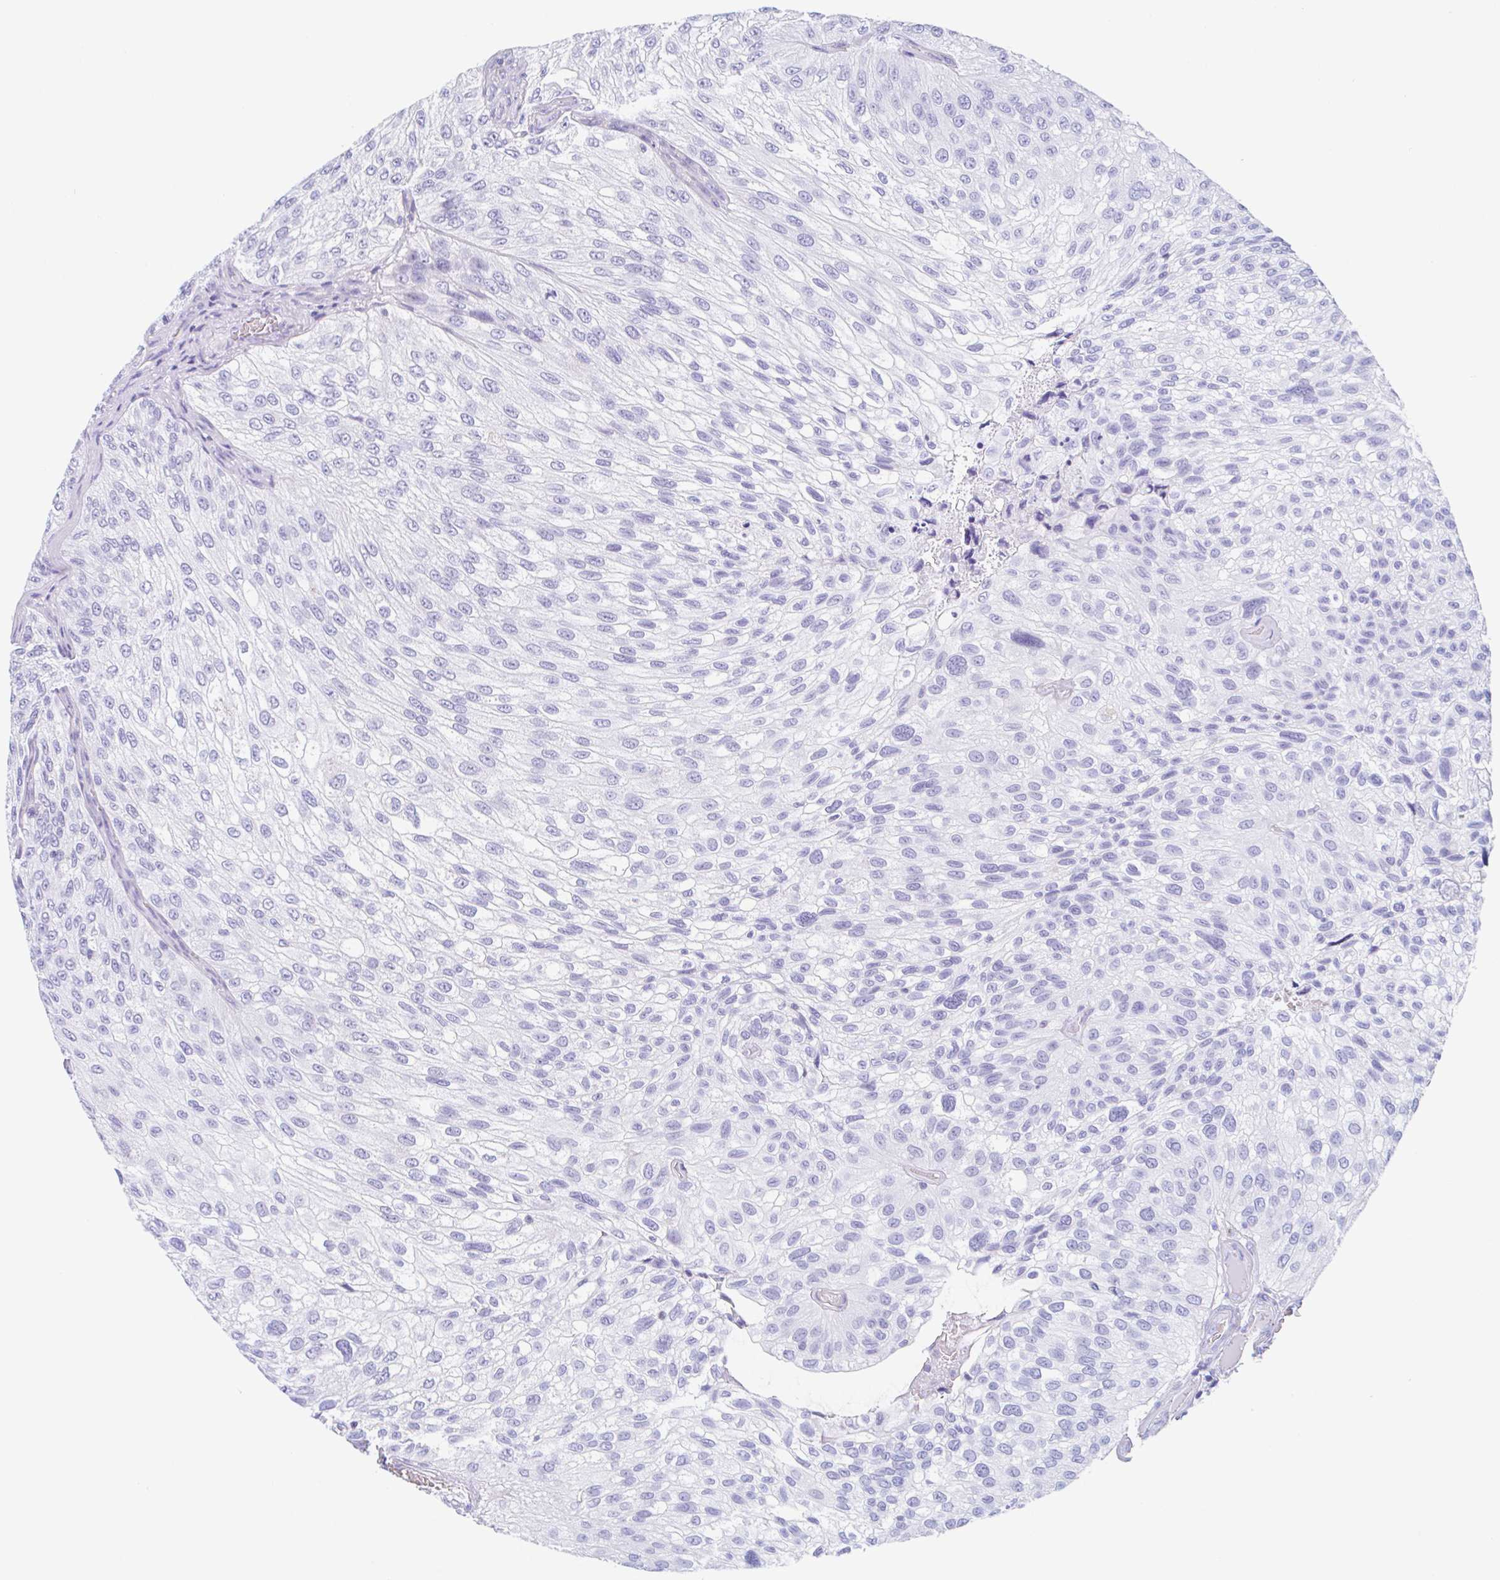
{"staining": {"intensity": "negative", "quantity": "none", "location": "none"}, "tissue": "urothelial cancer", "cell_type": "Tumor cells", "image_type": "cancer", "snomed": [{"axis": "morphology", "description": "Urothelial carcinoma, NOS"}, {"axis": "topography", "description": "Urinary bladder"}], "caption": "Tumor cells are negative for protein expression in human transitional cell carcinoma.", "gene": "ANKRD9", "patient": {"sex": "male", "age": 87}}